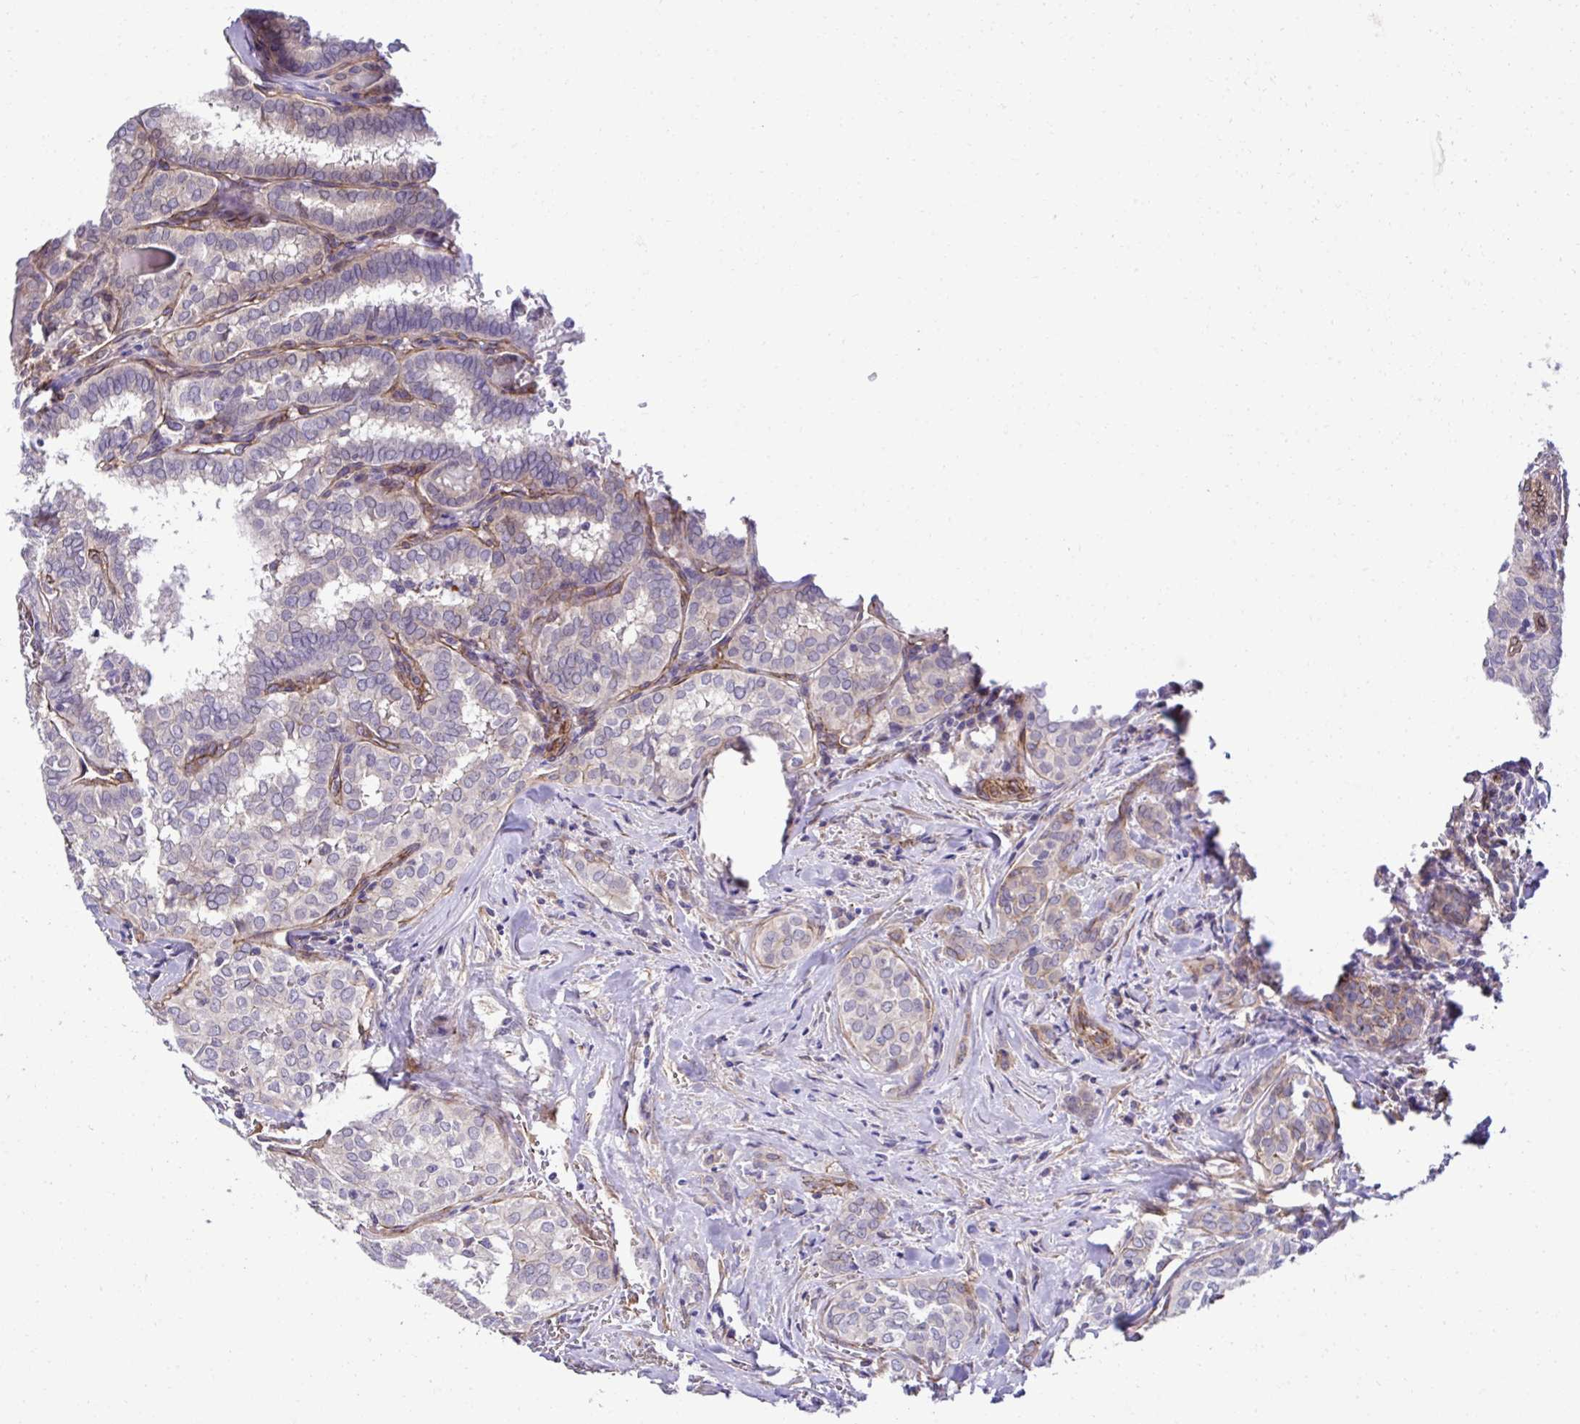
{"staining": {"intensity": "negative", "quantity": "none", "location": "none"}, "tissue": "thyroid cancer", "cell_type": "Tumor cells", "image_type": "cancer", "snomed": [{"axis": "morphology", "description": "Papillary adenocarcinoma, NOS"}, {"axis": "topography", "description": "Thyroid gland"}], "caption": "Human thyroid cancer stained for a protein using IHC demonstrates no positivity in tumor cells.", "gene": "TRIM52", "patient": {"sex": "female", "age": 30}}